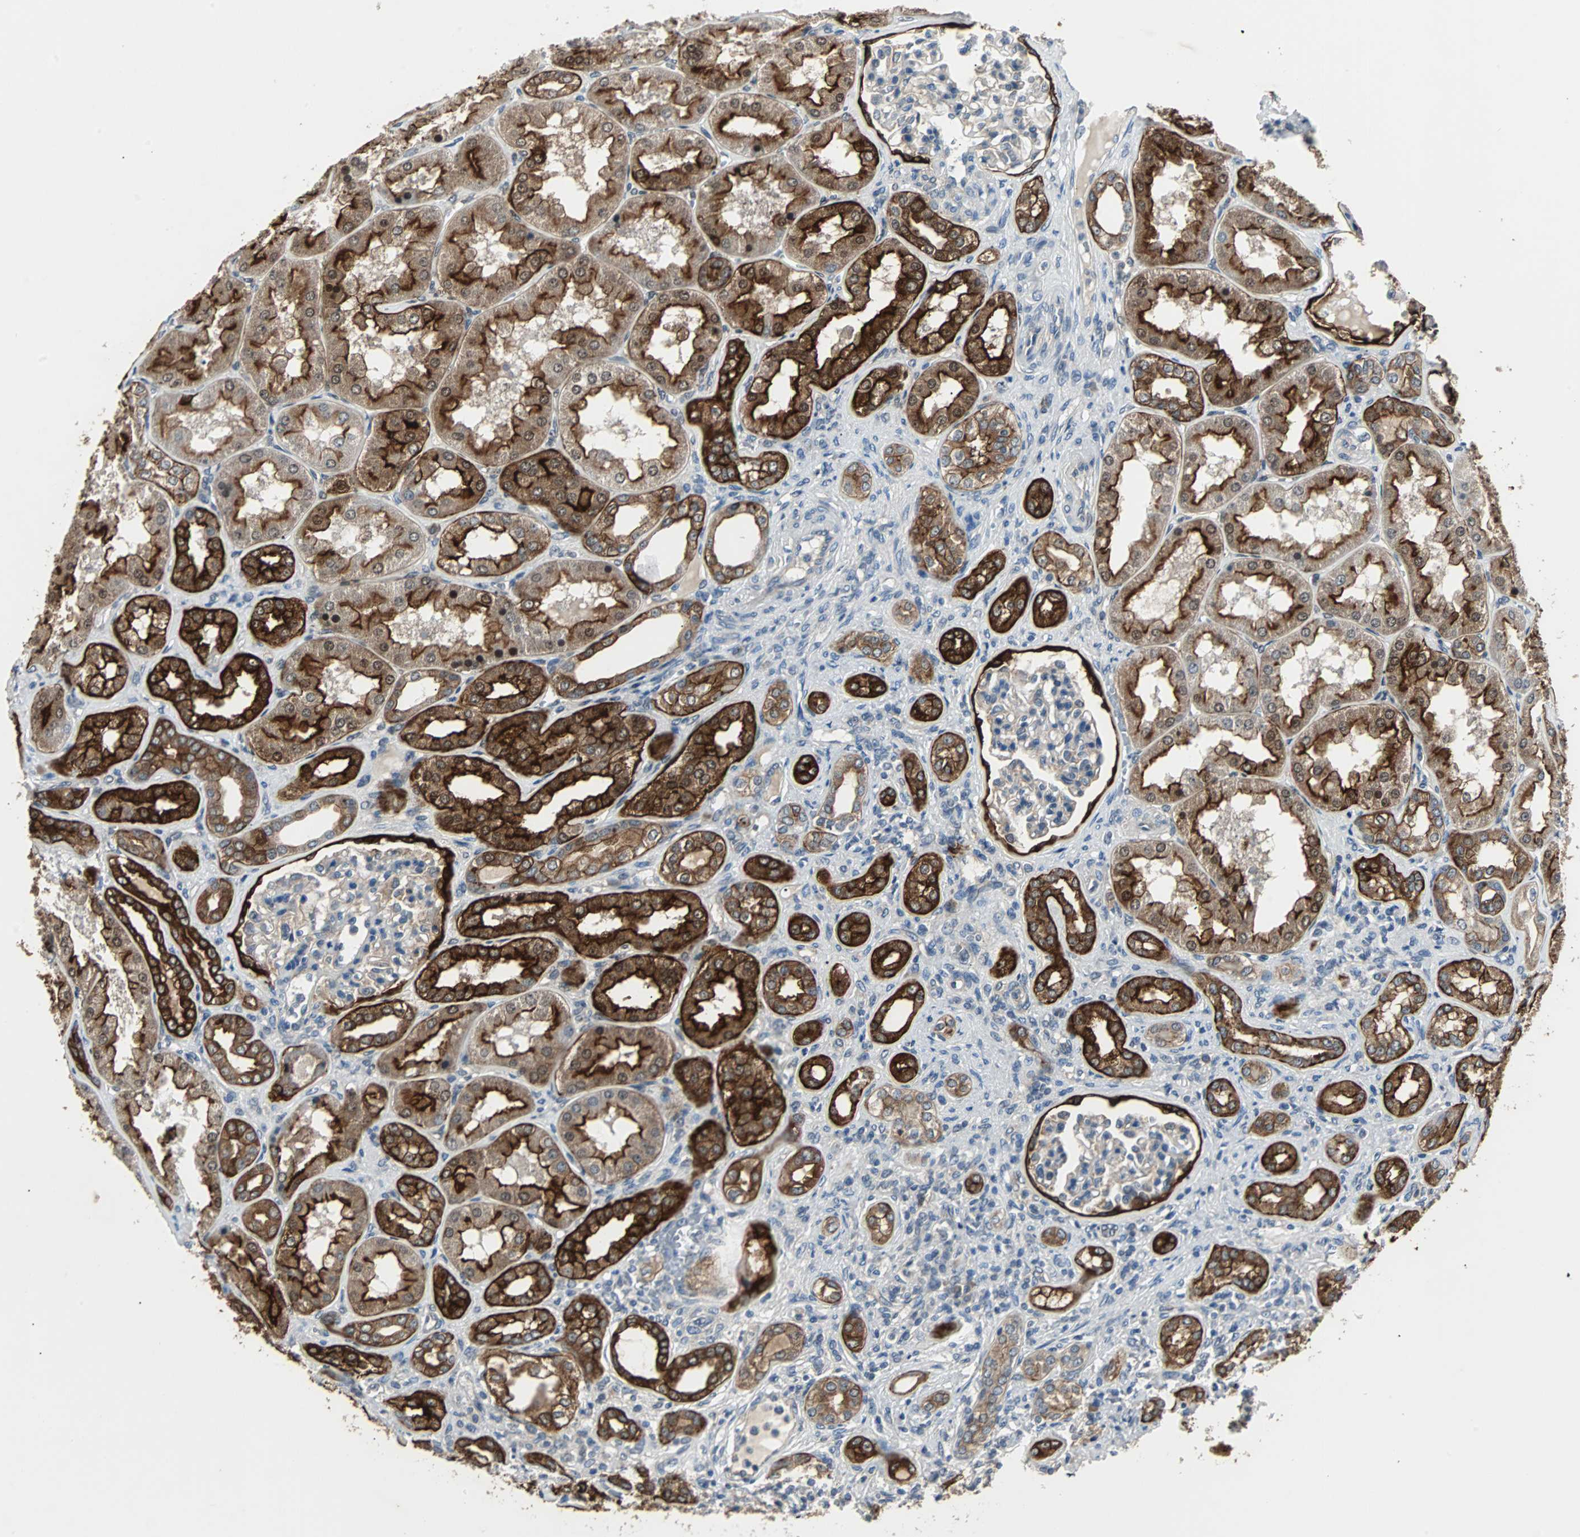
{"staining": {"intensity": "negative", "quantity": "none", "location": "none"}, "tissue": "kidney", "cell_type": "Cells in glomeruli", "image_type": "normal", "snomed": [{"axis": "morphology", "description": "Normal tissue, NOS"}, {"axis": "topography", "description": "Kidney"}], "caption": "The histopathology image reveals no significant expression in cells in glomeruli of kidney. (DAB (3,3'-diaminobenzidine) immunohistochemistry, high magnification).", "gene": "CMC2", "patient": {"sex": "female", "age": 56}}